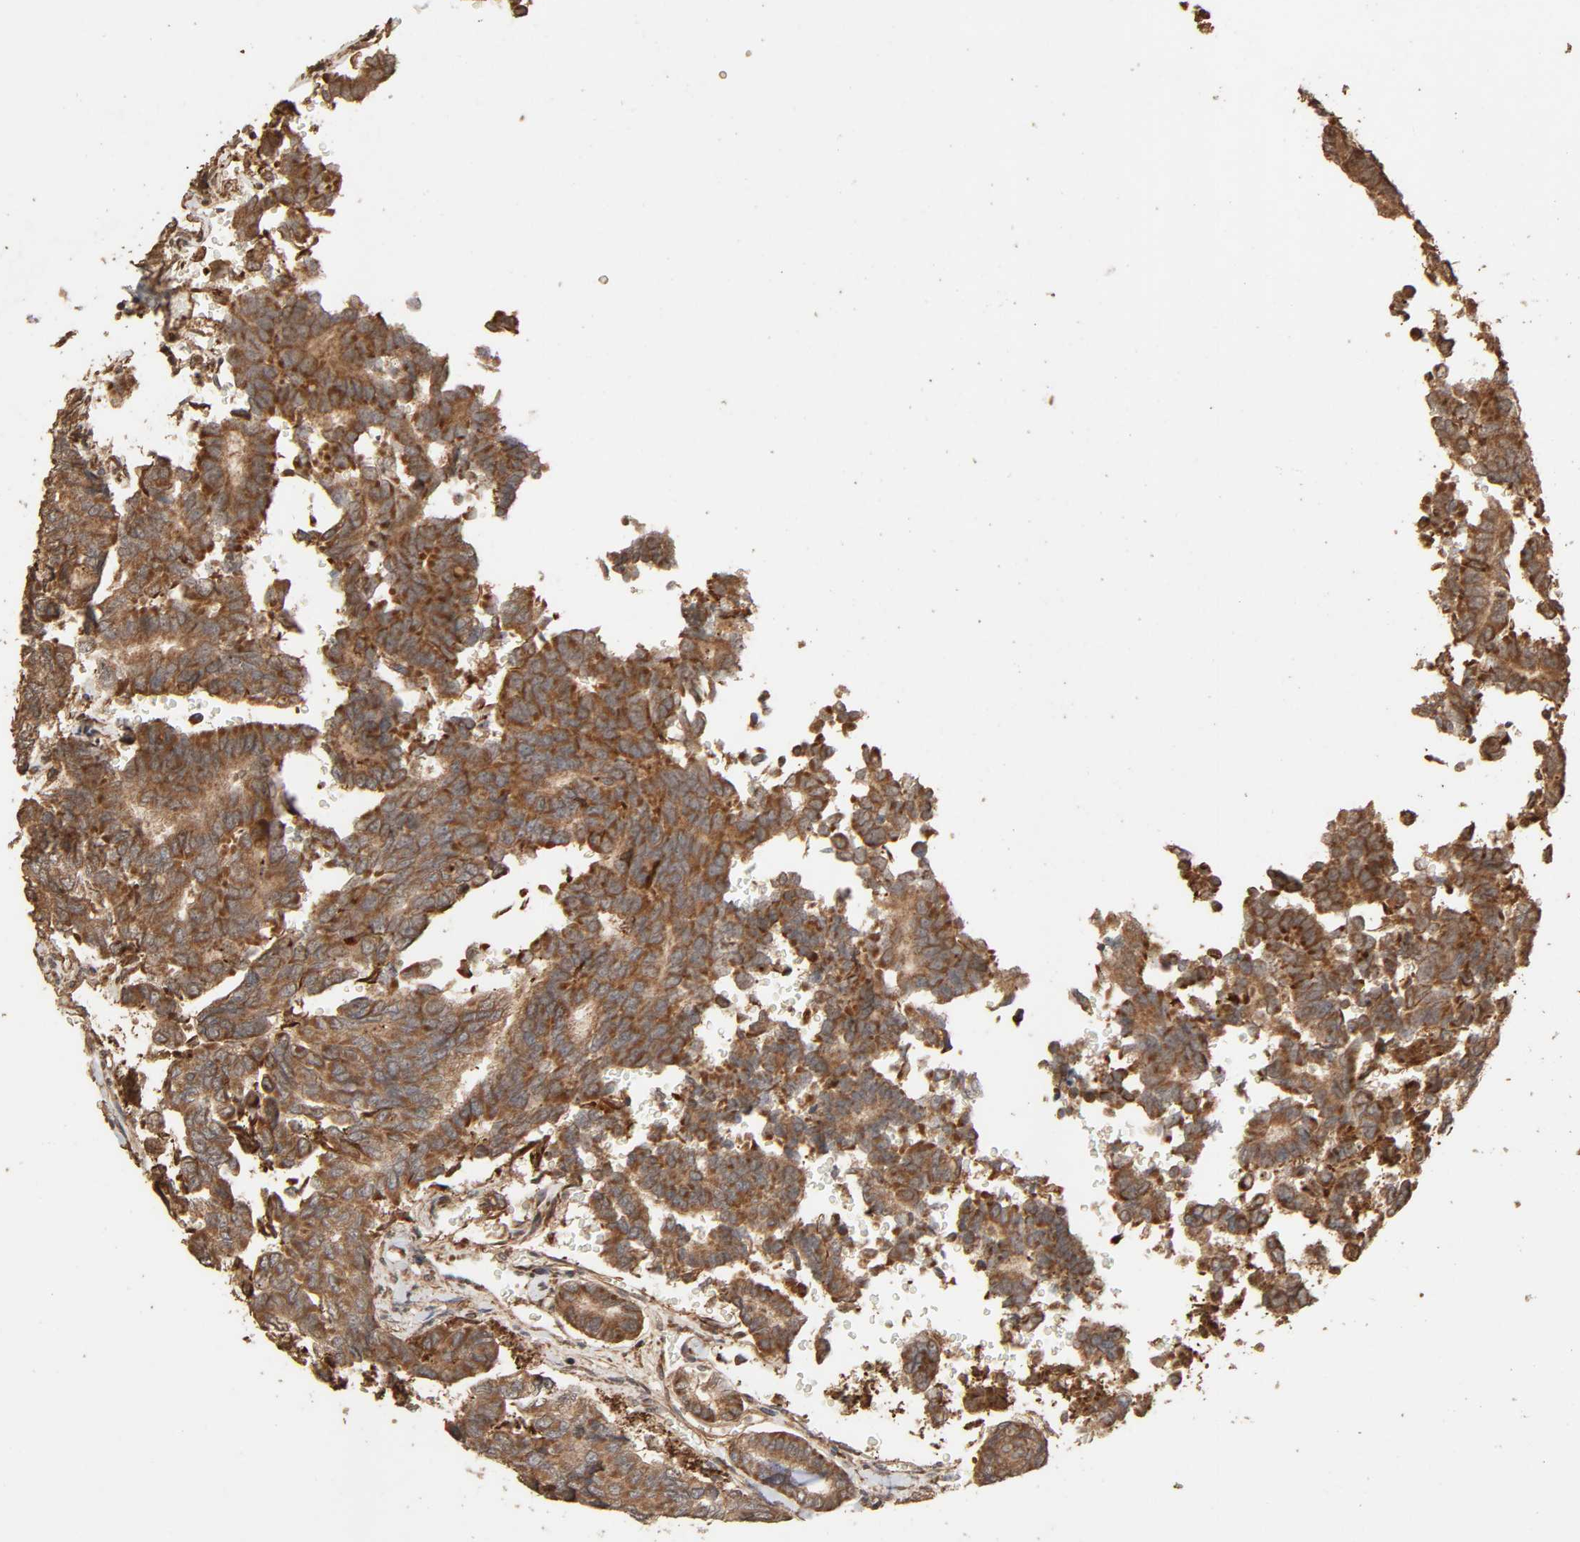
{"staining": {"intensity": "moderate", "quantity": "25%-75%", "location": "cytoplasmic/membranous"}, "tissue": "thyroid cancer", "cell_type": "Tumor cells", "image_type": "cancer", "snomed": [{"axis": "morphology", "description": "Papillary adenocarcinoma, NOS"}, {"axis": "topography", "description": "Thyroid gland"}], "caption": "Thyroid papillary adenocarcinoma was stained to show a protein in brown. There is medium levels of moderate cytoplasmic/membranous staining in about 25%-75% of tumor cells.", "gene": "RPS6KA6", "patient": {"sex": "female", "age": 35}}